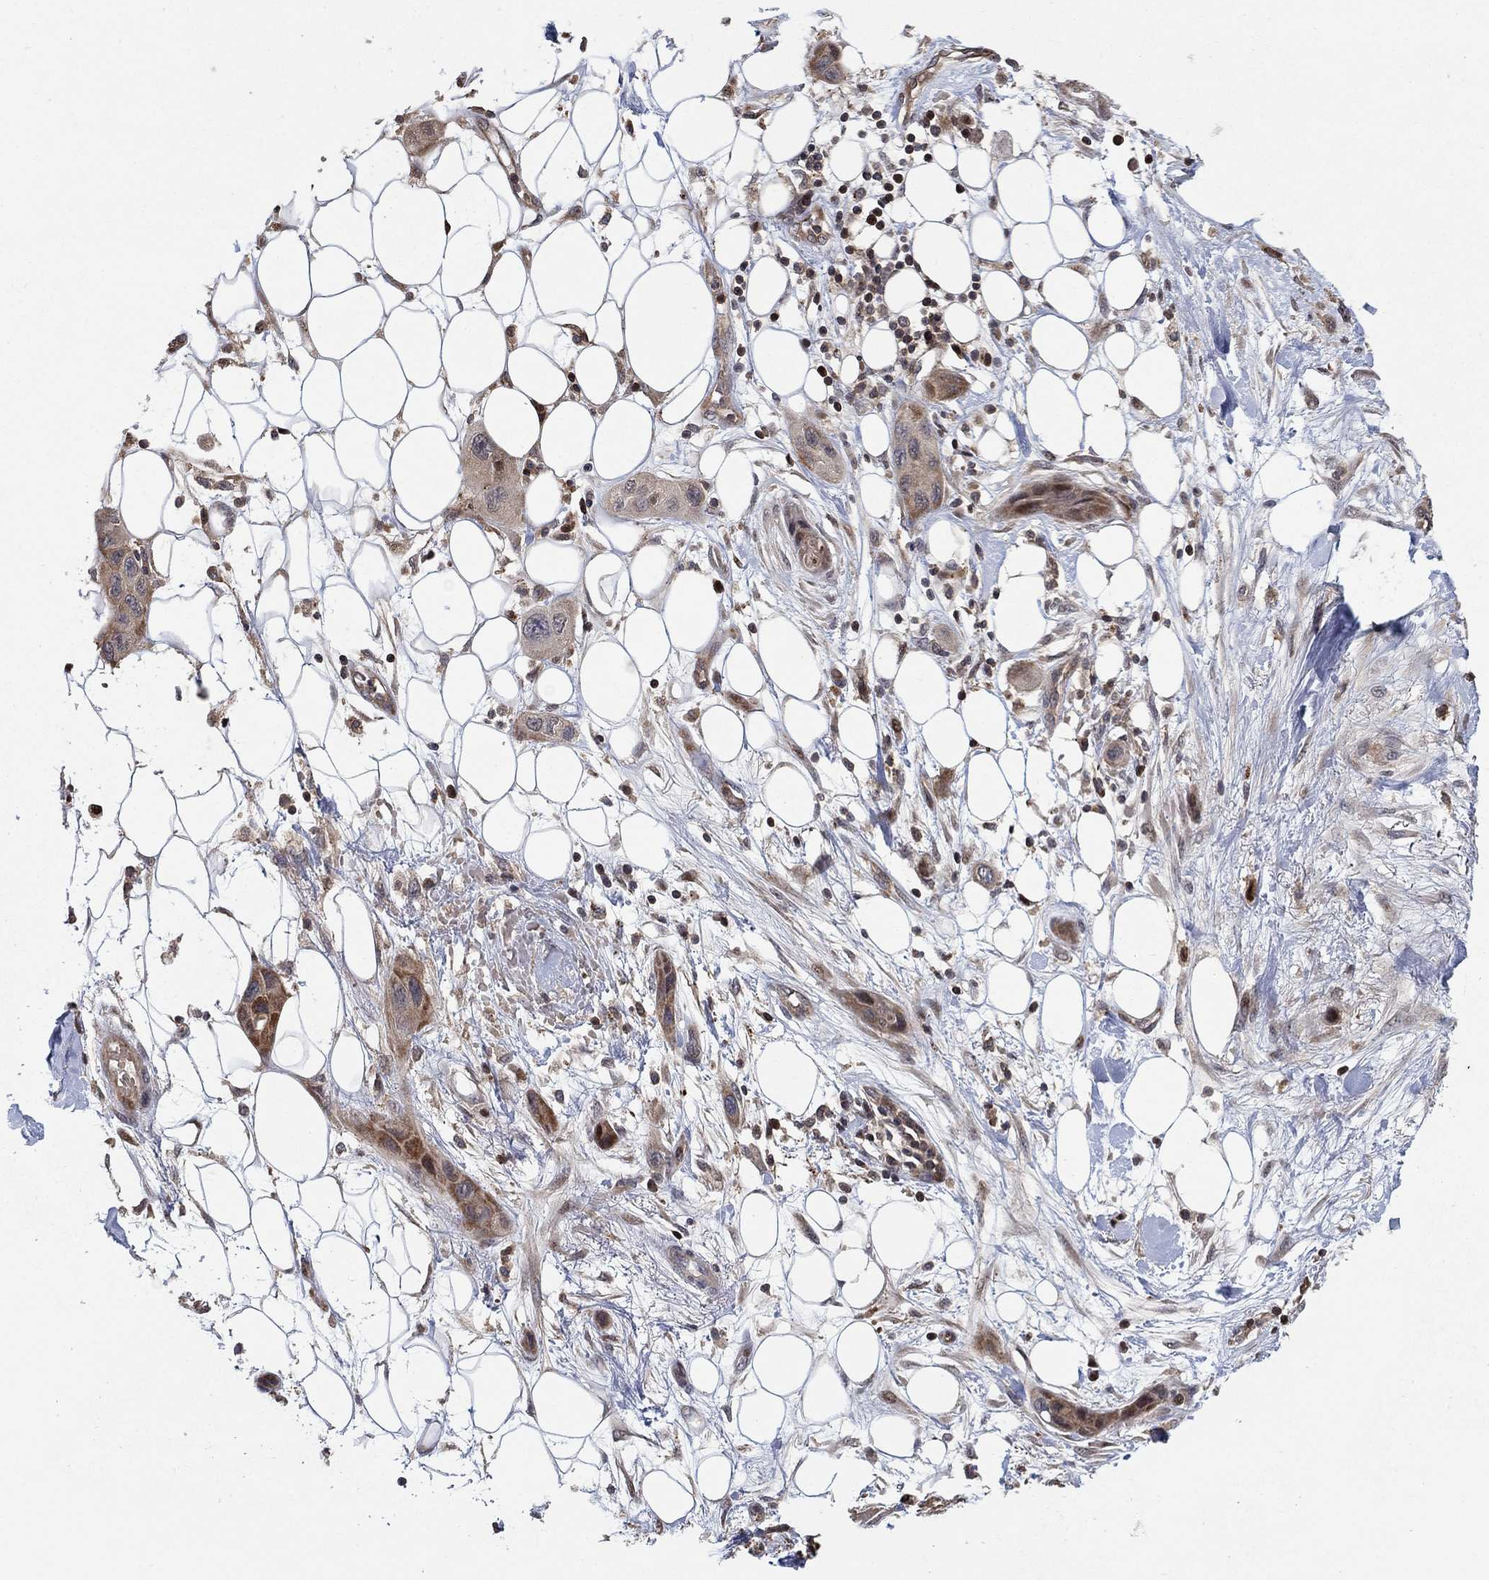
{"staining": {"intensity": "moderate", "quantity": "<25%", "location": "cytoplasmic/membranous"}, "tissue": "skin cancer", "cell_type": "Tumor cells", "image_type": "cancer", "snomed": [{"axis": "morphology", "description": "Squamous cell carcinoma, NOS"}, {"axis": "topography", "description": "Skin"}], "caption": "Protein expression analysis of skin cancer (squamous cell carcinoma) reveals moderate cytoplasmic/membranous positivity in approximately <25% of tumor cells.", "gene": "LPCAT4", "patient": {"sex": "male", "age": 79}}